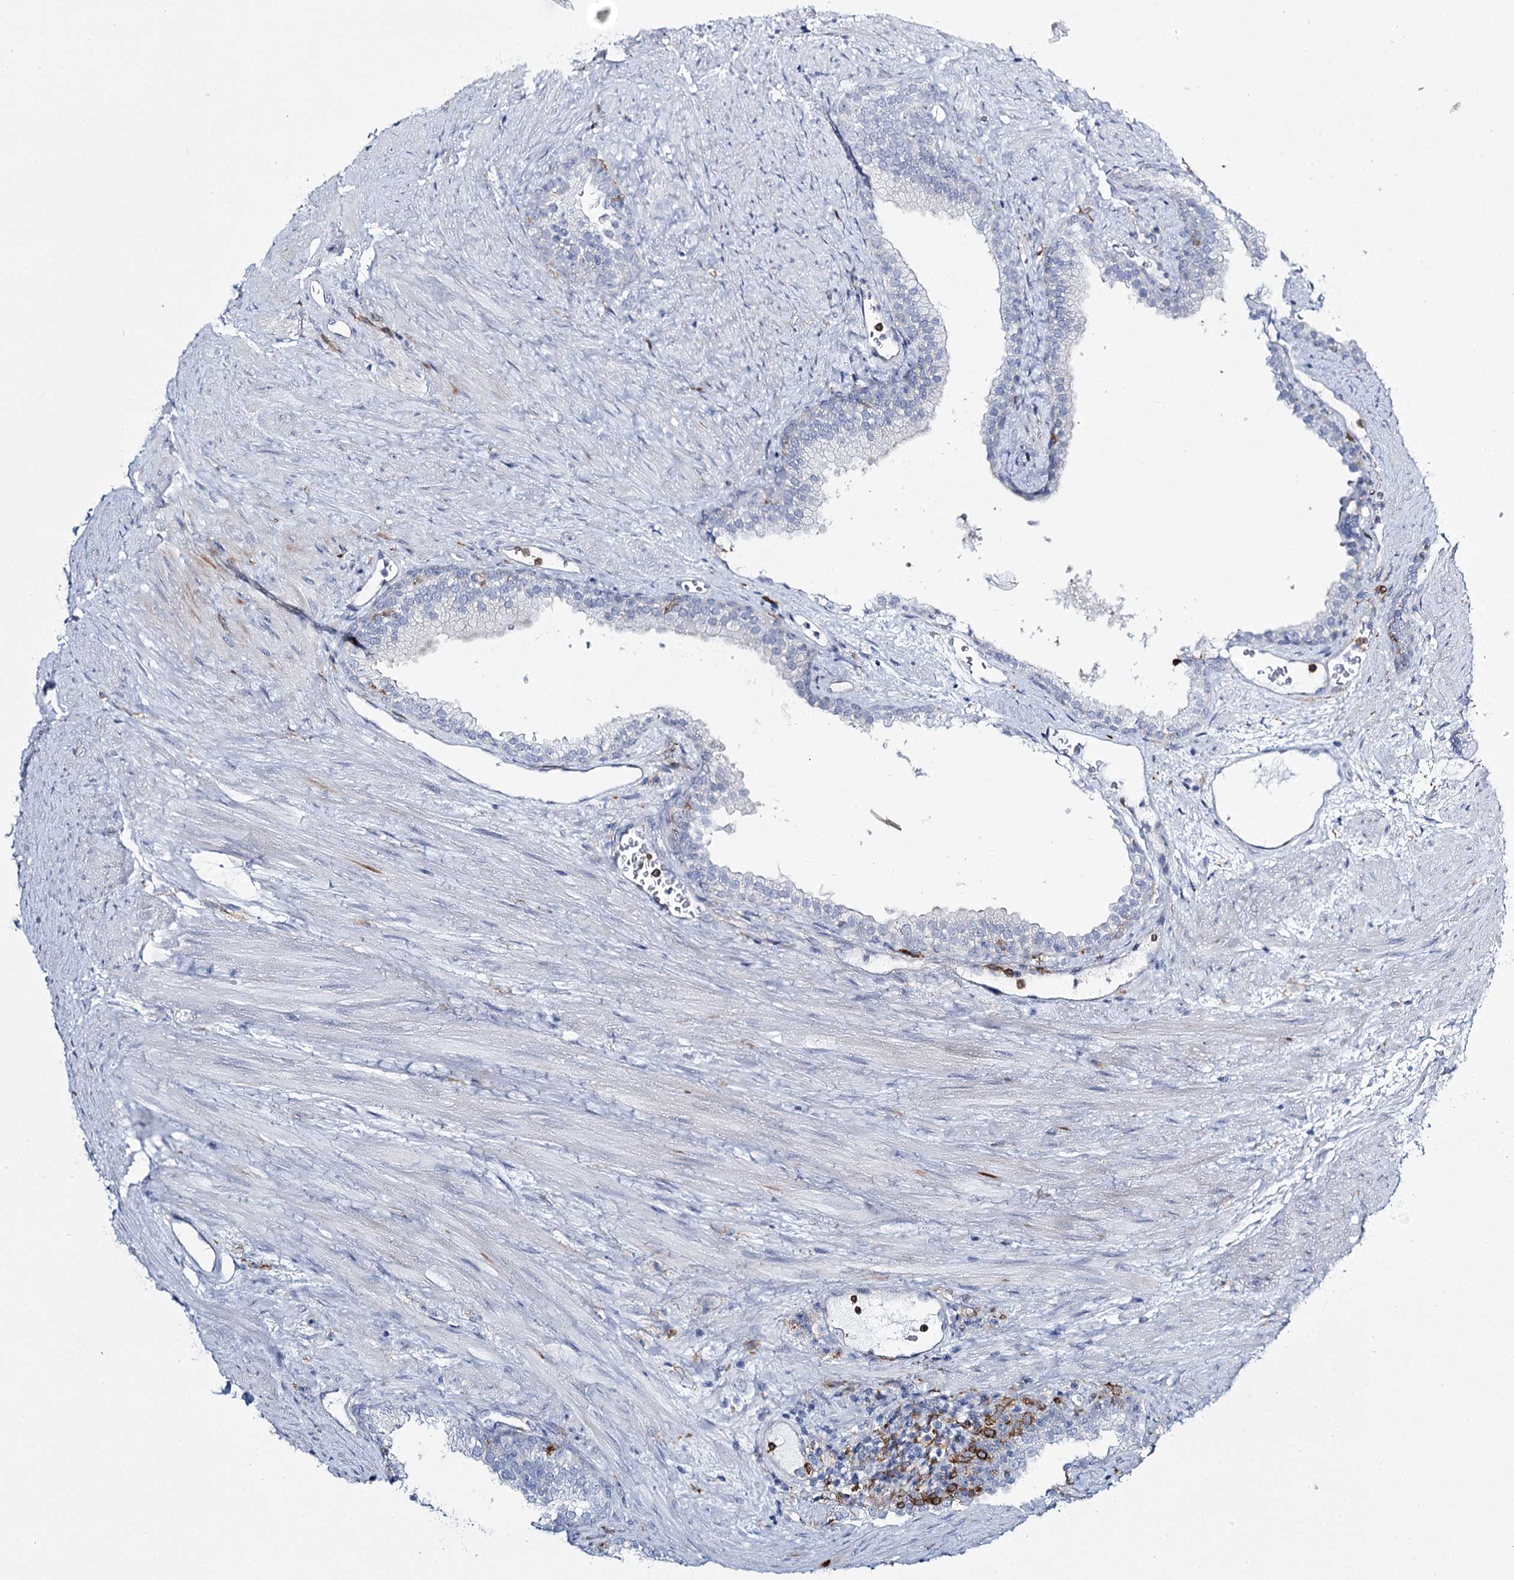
{"staining": {"intensity": "negative", "quantity": "none", "location": "none"}, "tissue": "prostate", "cell_type": "Glandular cells", "image_type": "normal", "snomed": [{"axis": "morphology", "description": "Normal tissue, NOS"}, {"axis": "topography", "description": "Prostate"}], "caption": "The image shows no significant staining in glandular cells of prostate.", "gene": "CCDC88A", "patient": {"sex": "male", "age": 76}}